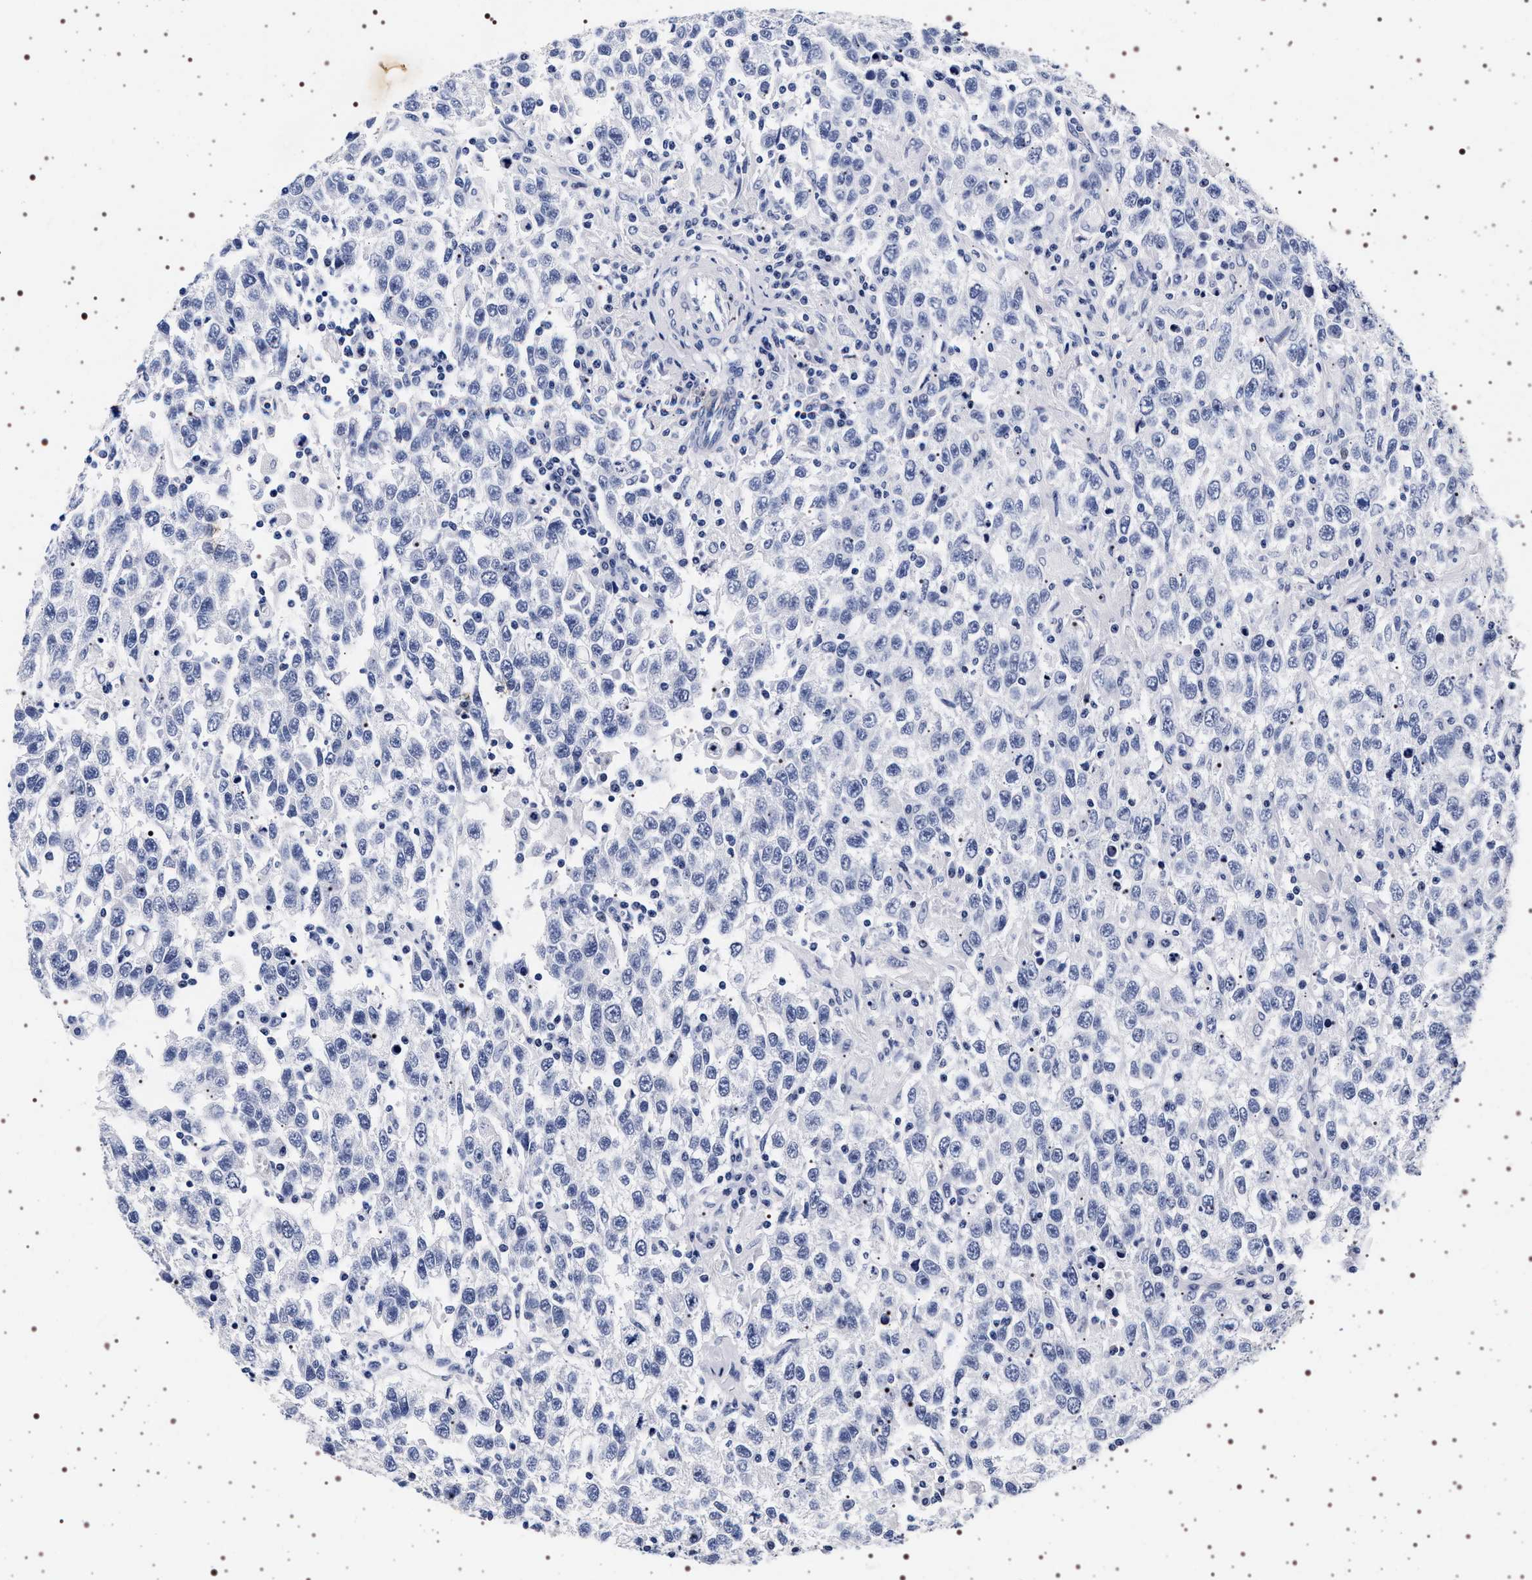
{"staining": {"intensity": "negative", "quantity": "none", "location": "none"}, "tissue": "testis cancer", "cell_type": "Tumor cells", "image_type": "cancer", "snomed": [{"axis": "morphology", "description": "Seminoma, NOS"}, {"axis": "topography", "description": "Testis"}], "caption": "High magnification brightfield microscopy of testis seminoma stained with DAB (3,3'-diaminobenzidine) (brown) and counterstained with hematoxylin (blue): tumor cells show no significant positivity. (DAB (3,3'-diaminobenzidine) IHC, high magnification).", "gene": "SYN1", "patient": {"sex": "male", "age": 41}}